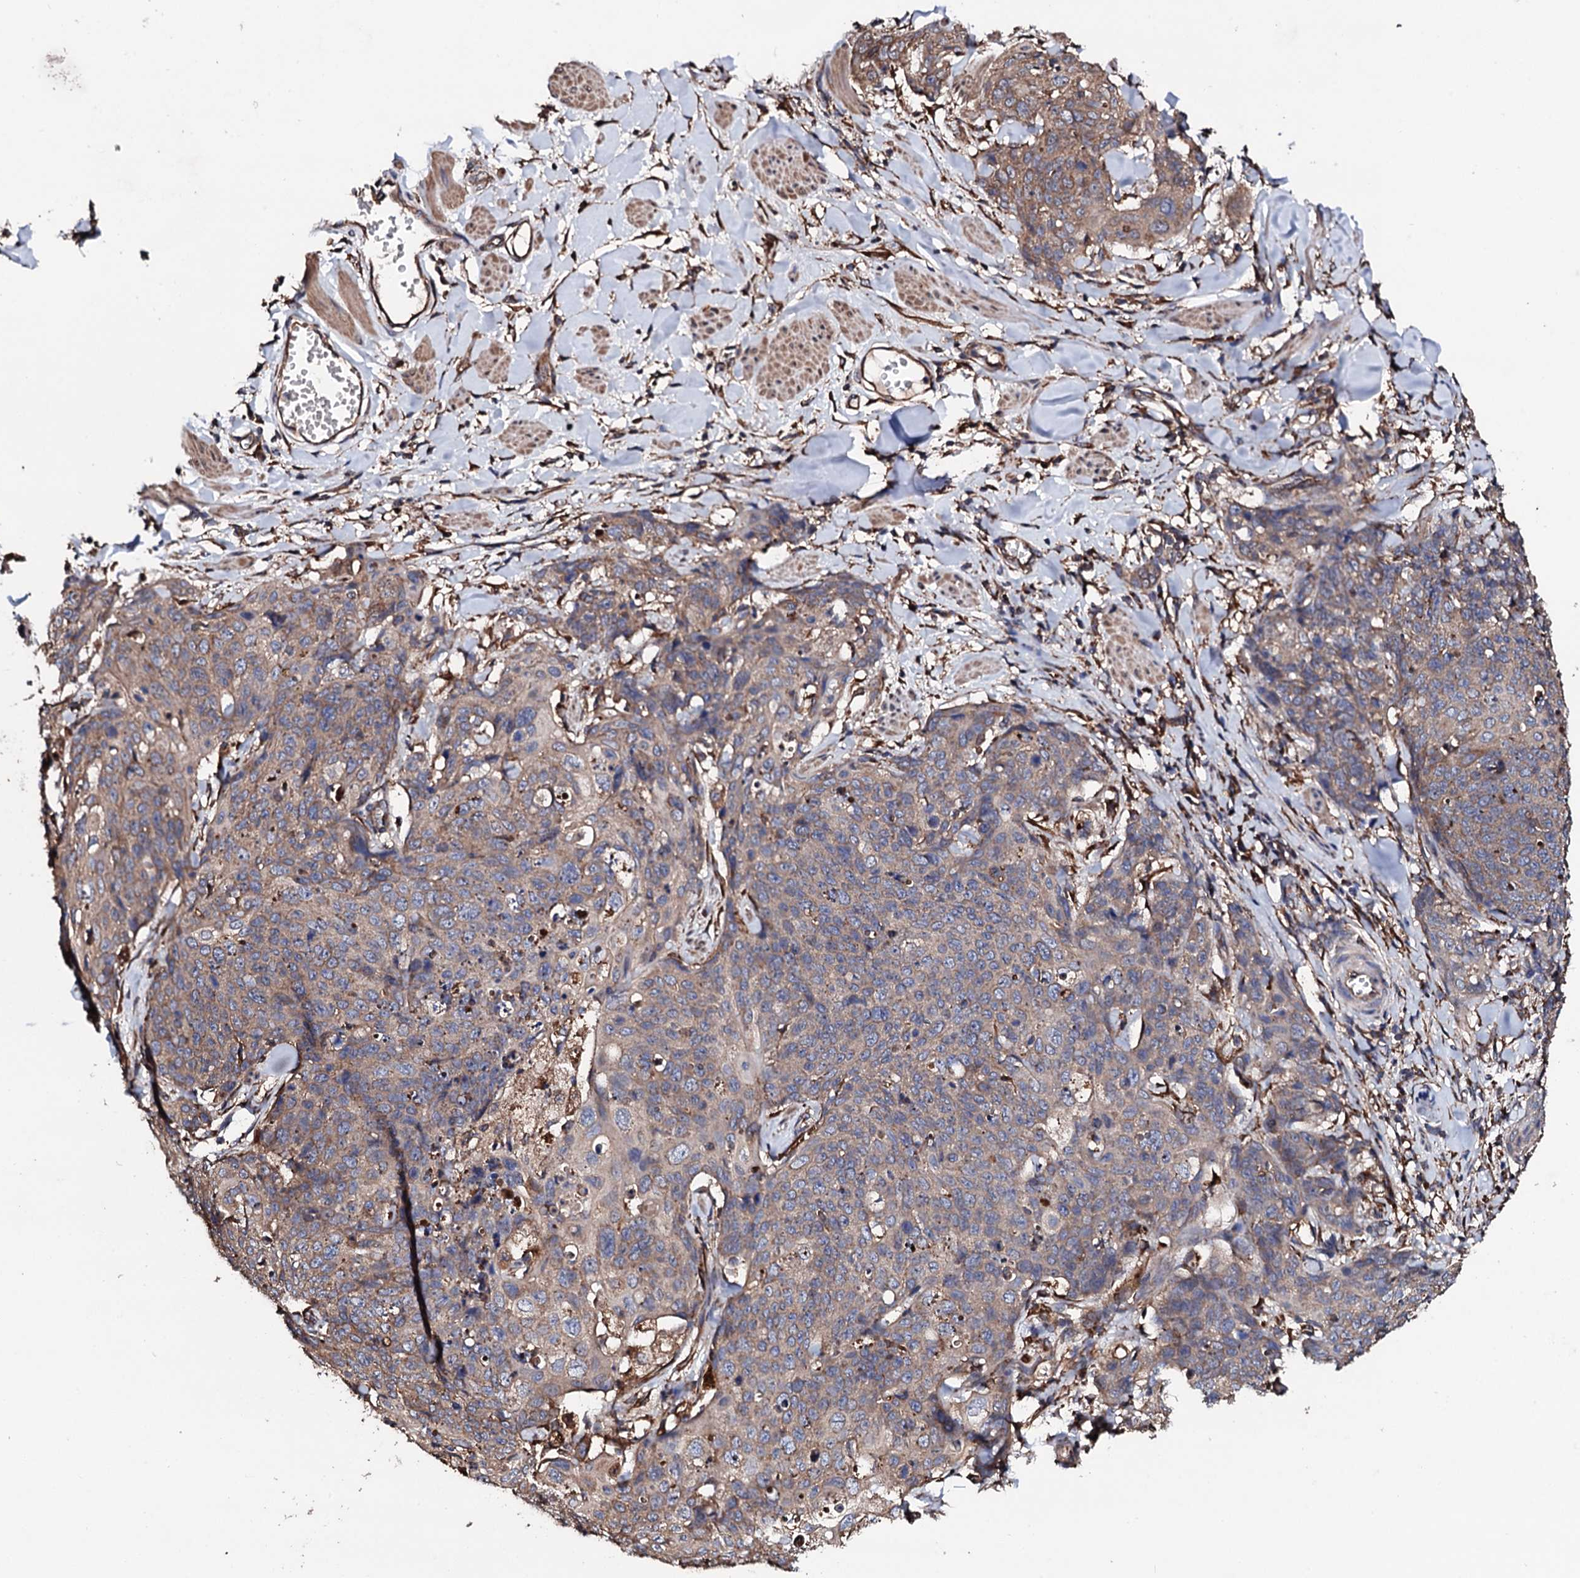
{"staining": {"intensity": "weak", "quantity": ">75%", "location": "cytoplasmic/membranous"}, "tissue": "skin cancer", "cell_type": "Tumor cells", "image_type": "cancer", "snomed": [{"axis": "morphology", "description": "Squamous cell carcinoma, NOS"}, {"axis": "topography", "description": "Skin"}, {"axis": "topography", "description": "Vulva"}], "caption": "Skin squamous cell carcinoma stained for a protein demonstrates weak cytoplasmic/membranous positivity in tumor cells. (Stains: DAB in brown, nuclei in blue, Microscopy: brightfield microscopy at high magnification).", "gene": "CKAP5", "patient": {"sex": "female", "age": 85}}